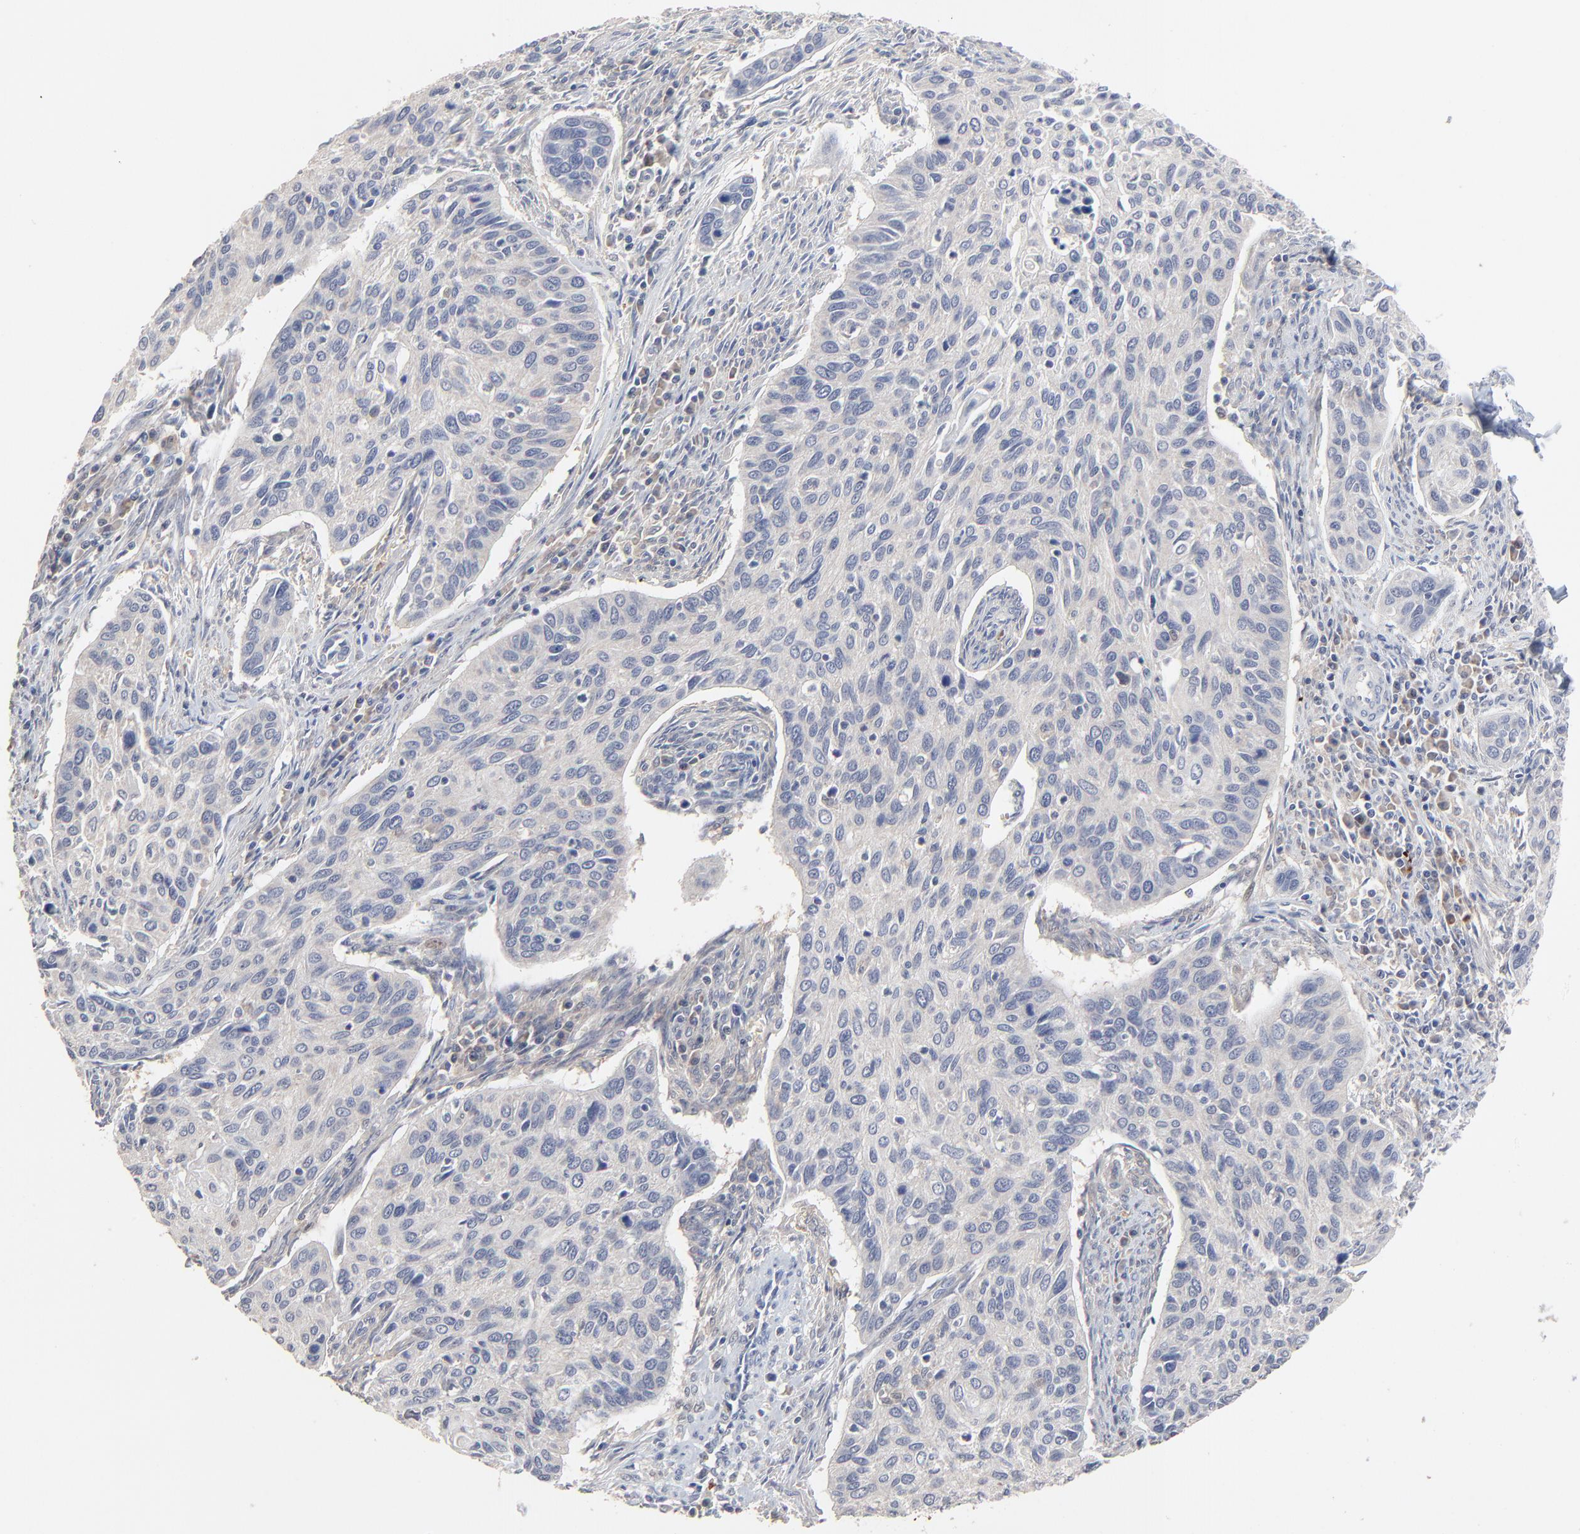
{"staining": {"intensity": "negative", "quantity": "none", "location": "none"}, "tissue": "cervical cancer", "cell_type": "Tumor cells", "image_type": "cancer", "snomed": [{"axis": "morphology", "description": "Squamous cell carcinoma, NOS"}, {"axis": "topography", "description": "Cervix"}], "caption": "Immunohistochemical staining of cervical squamous cell carcinoma exhibits no significant staining in tumor cells.", "gene": "FANCB", "patient": {"sex": "female", "age": 57}}